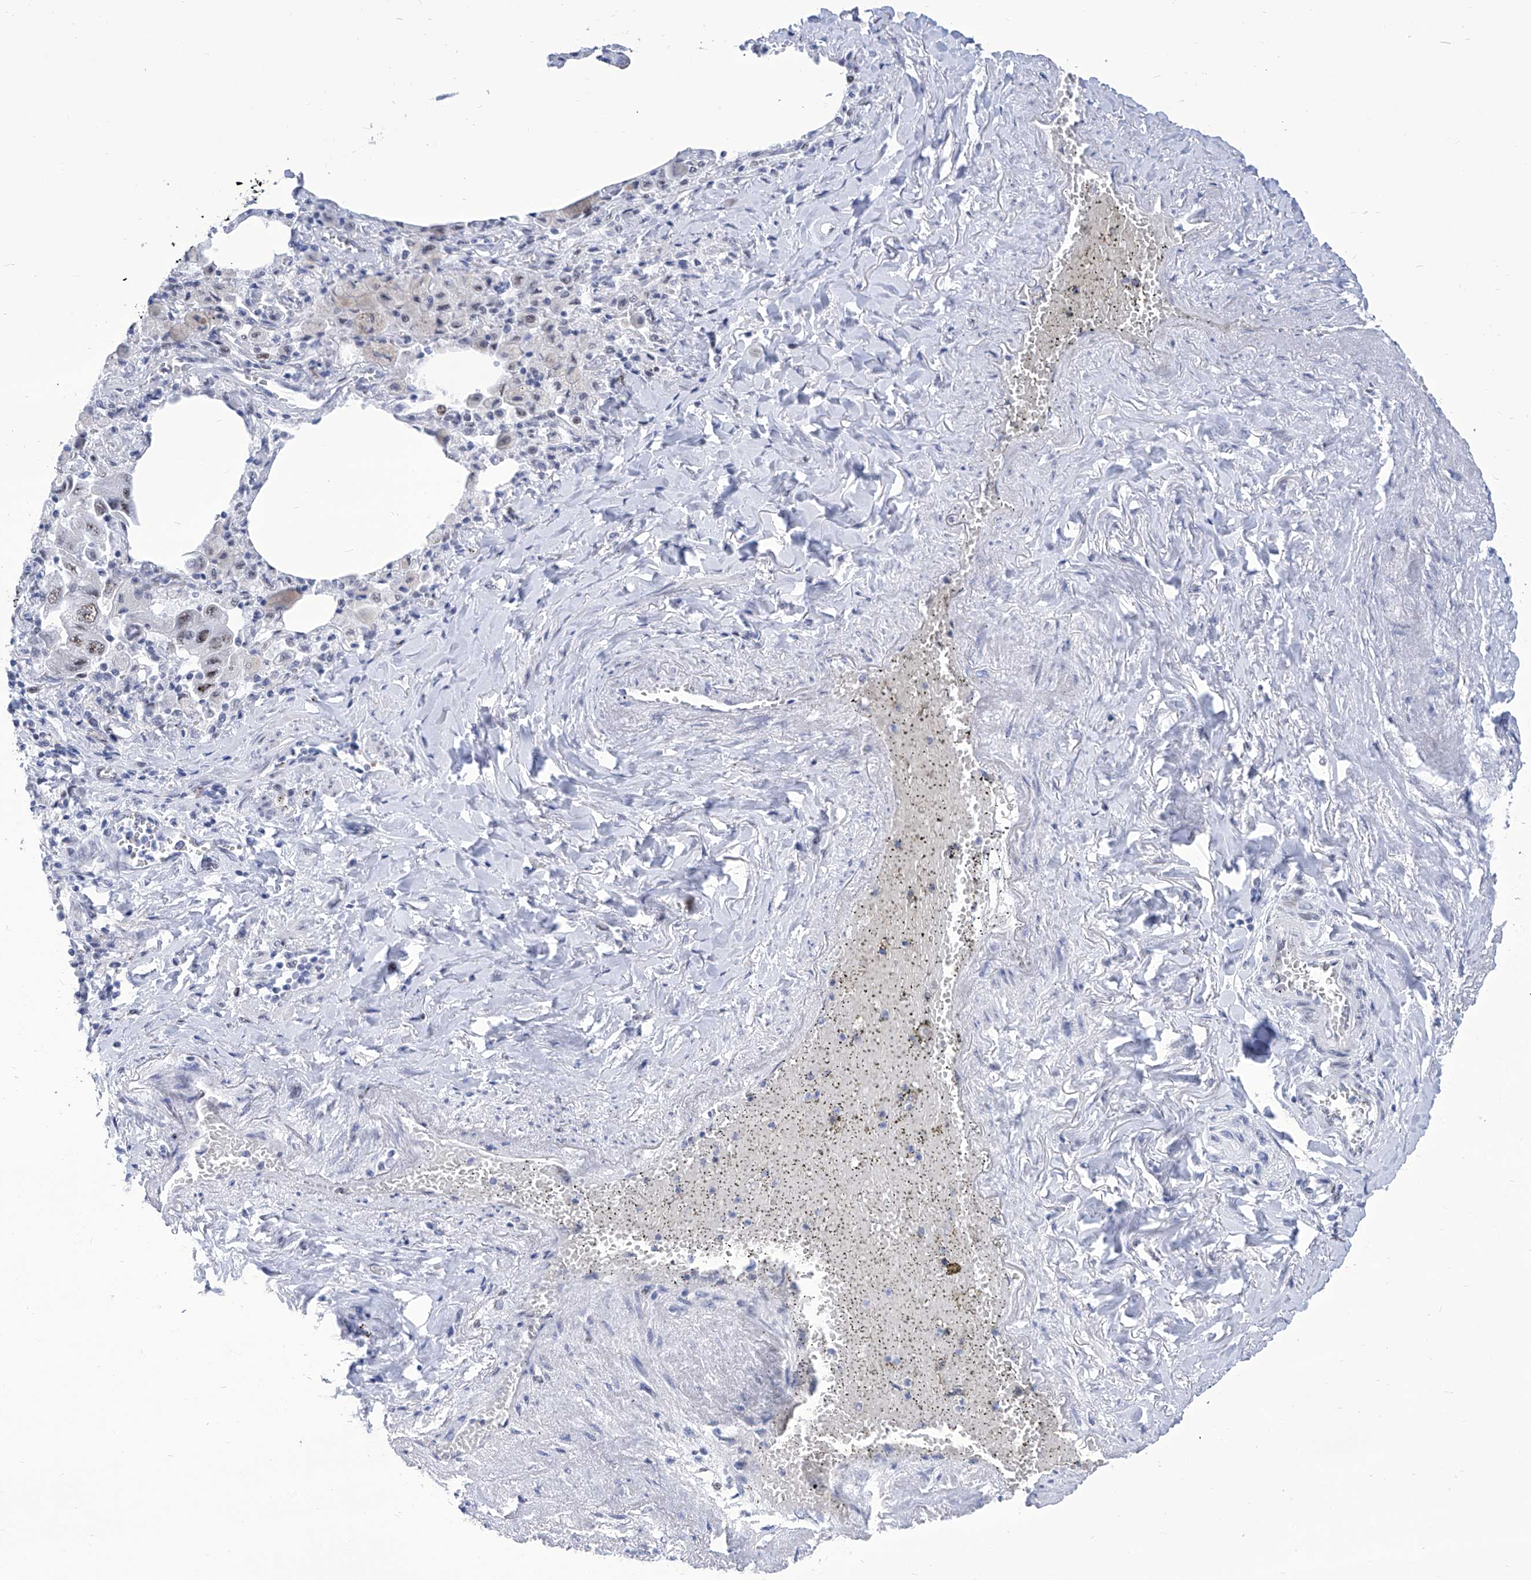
{"staining": {"intensity": "moderate", "quantity": "25%-75%", "location": "nuclear"}, "tissue": "lung cancer", "cell_type": "Tumor cells", "image_type": "cancer", "snomed": [{"axis": "morphology", "description": "Adenocarcinoma, NOS"}, {"axis": "topography", "description": "Lung"}], "caption": "This is a histology image of IHC staining of adenocarcinoma (lung), which shows moderate positivity in the nuclear of tumor cells.", "gene": "SART1", "patient": {"sex": "female", "age": 51}}